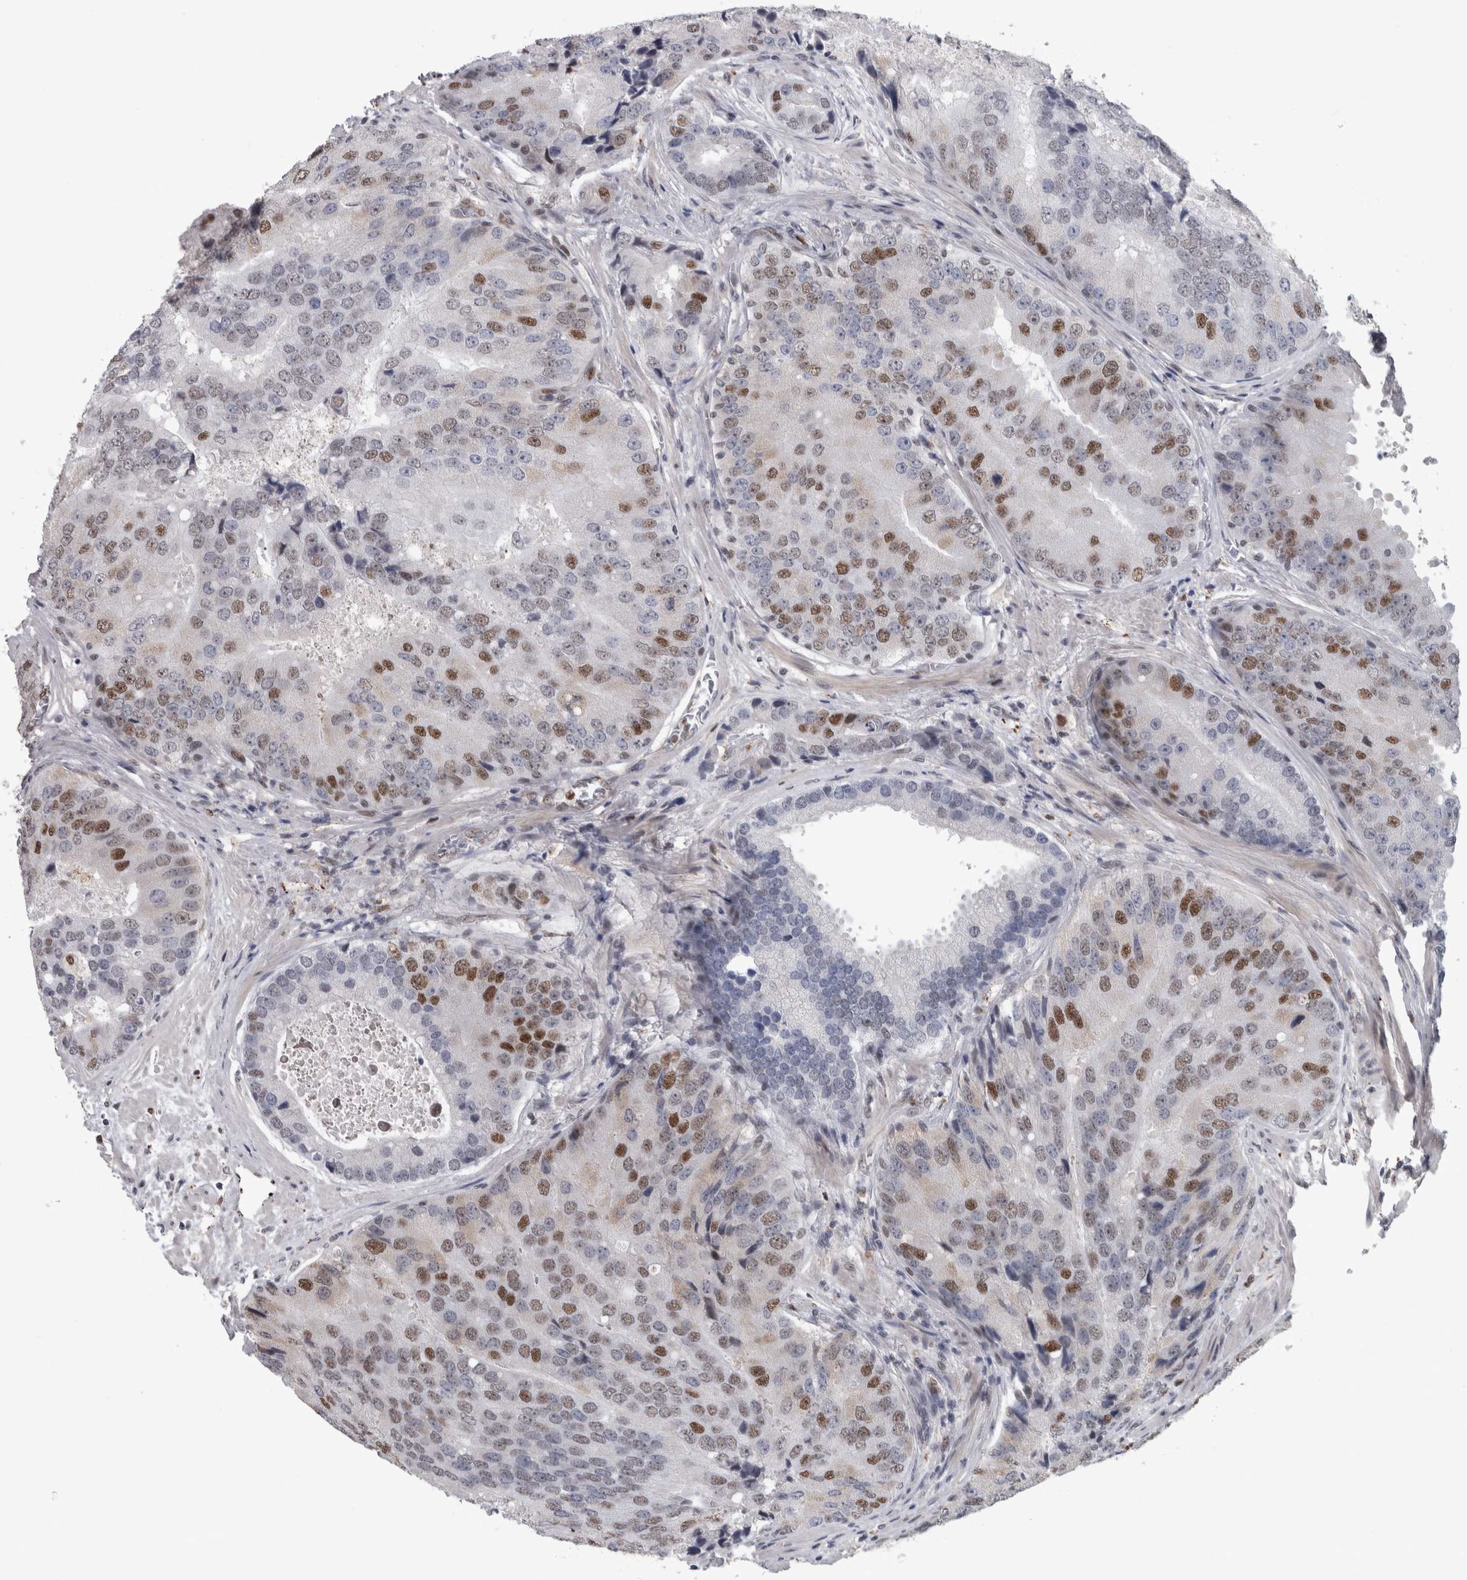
{"staining": {"intensity": "moderate", "quantity": "25%-75%", "location": "nuclear"}, "tissue": "prostate cancer", "cell_type": "Tumor cells", "image_type": "cancer", "snomed": [{"axis": "morphology", "description": "Adenocarcinoma, High grade"}, {"axis": "topography", "description": "Prostate"}], "caption": "High-power microscopy captured an immunohistochemistry (IHC) image of prostate cancer, revealing moderate nuclear expression in approximately 25%-75% of tumor cells.", "gene": "POLD2", "patient": {"sex": "male", "age": 70}}